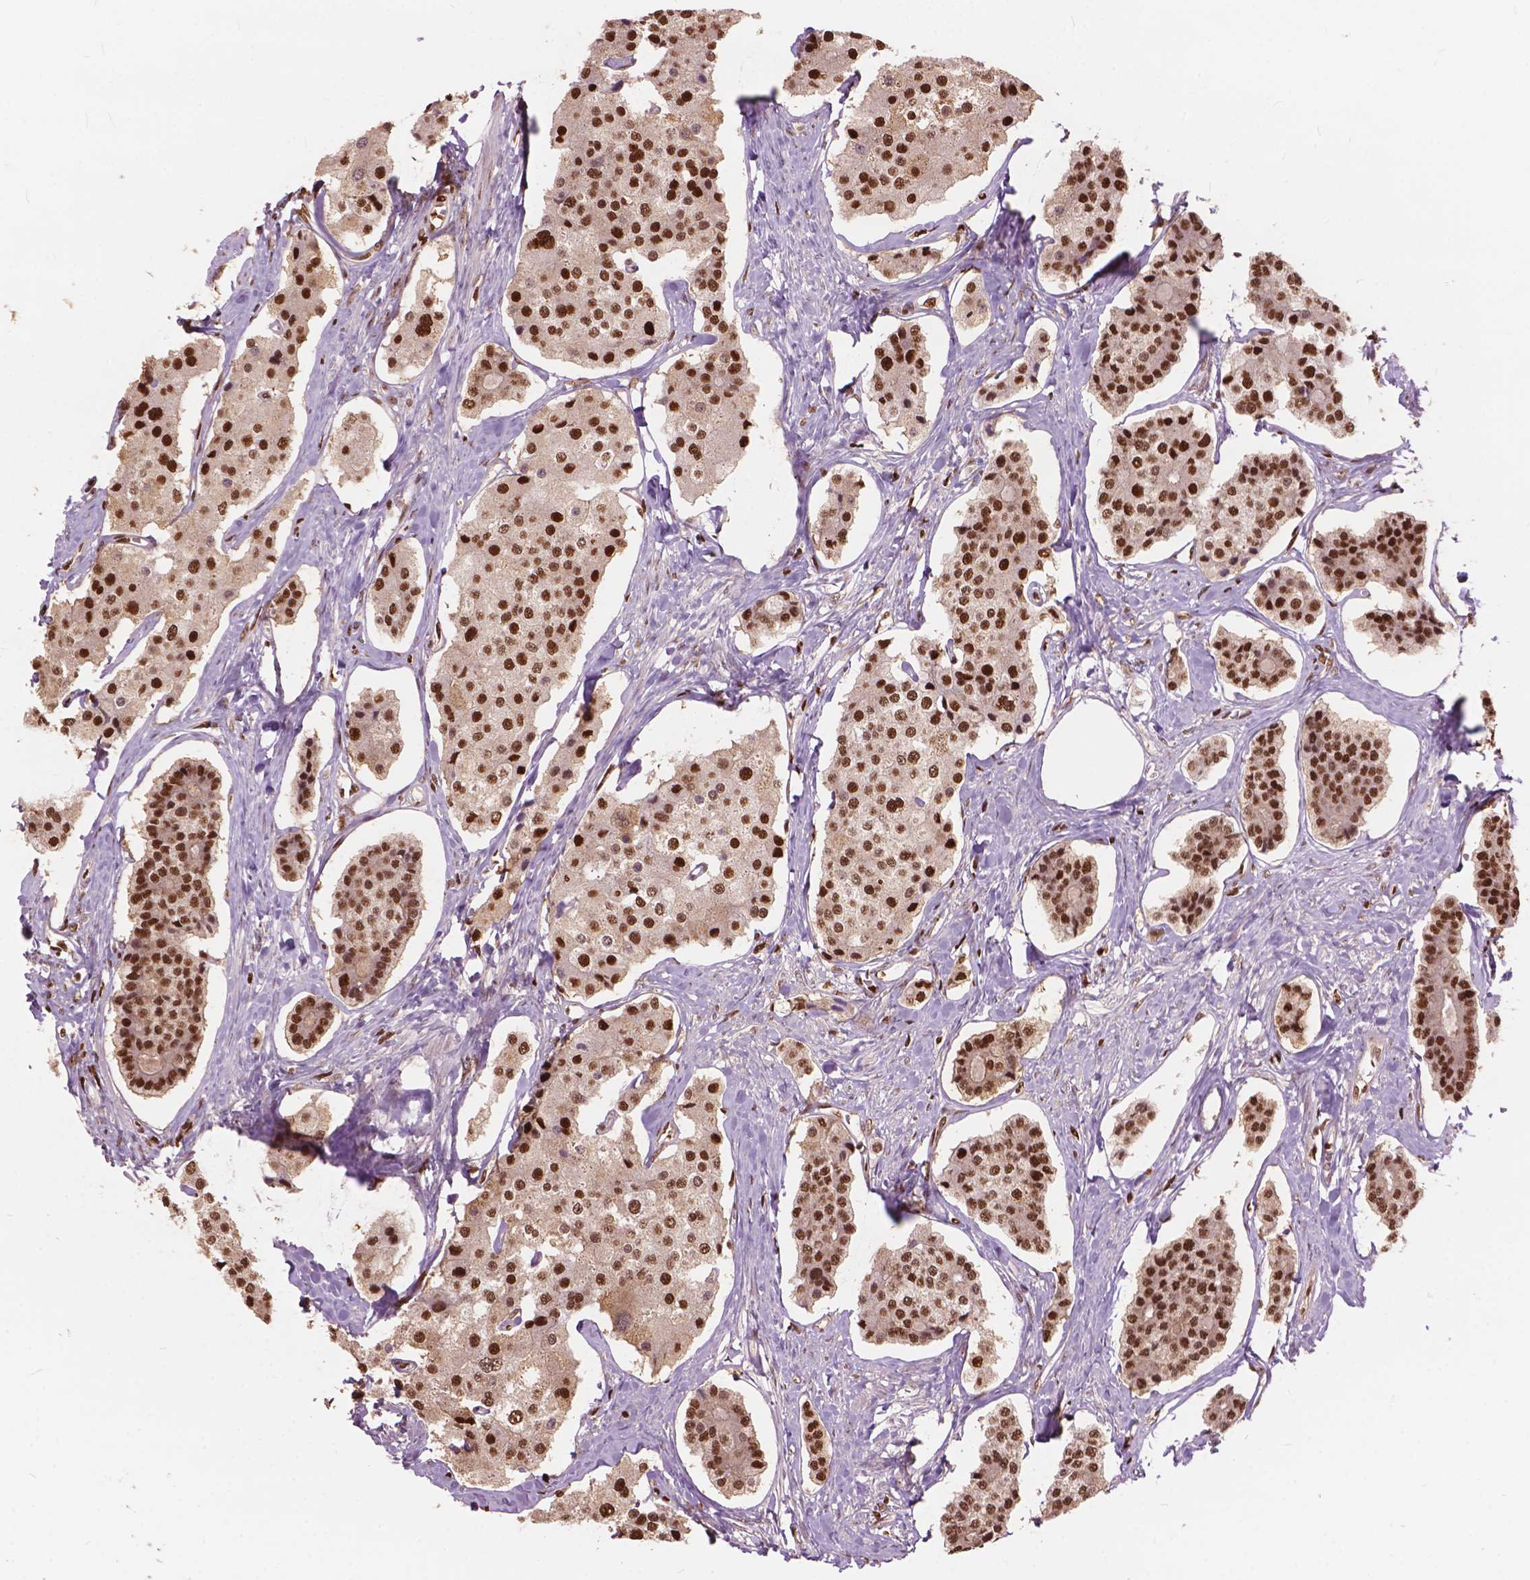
{"staining": {"intensity": "moderate", "quantity": ">75%", "location": "nuclear"}, "tissue": "carcinoid", "cell_type": "Tumor cells", "image_type": "cancer", "snomed": [{"axis": "morphology", "description": "Carcinoid, malignant, NOS"}, {"axis": "topography", "description": "Small intestine"}], "caption": "Malignant carcinoid stained with immunohistochemistry reveals moderate nuclear expression in approximately >75% of tumor cells.", "gene": "ANP32B", "patient": {"sex": "female", "age": 65}}